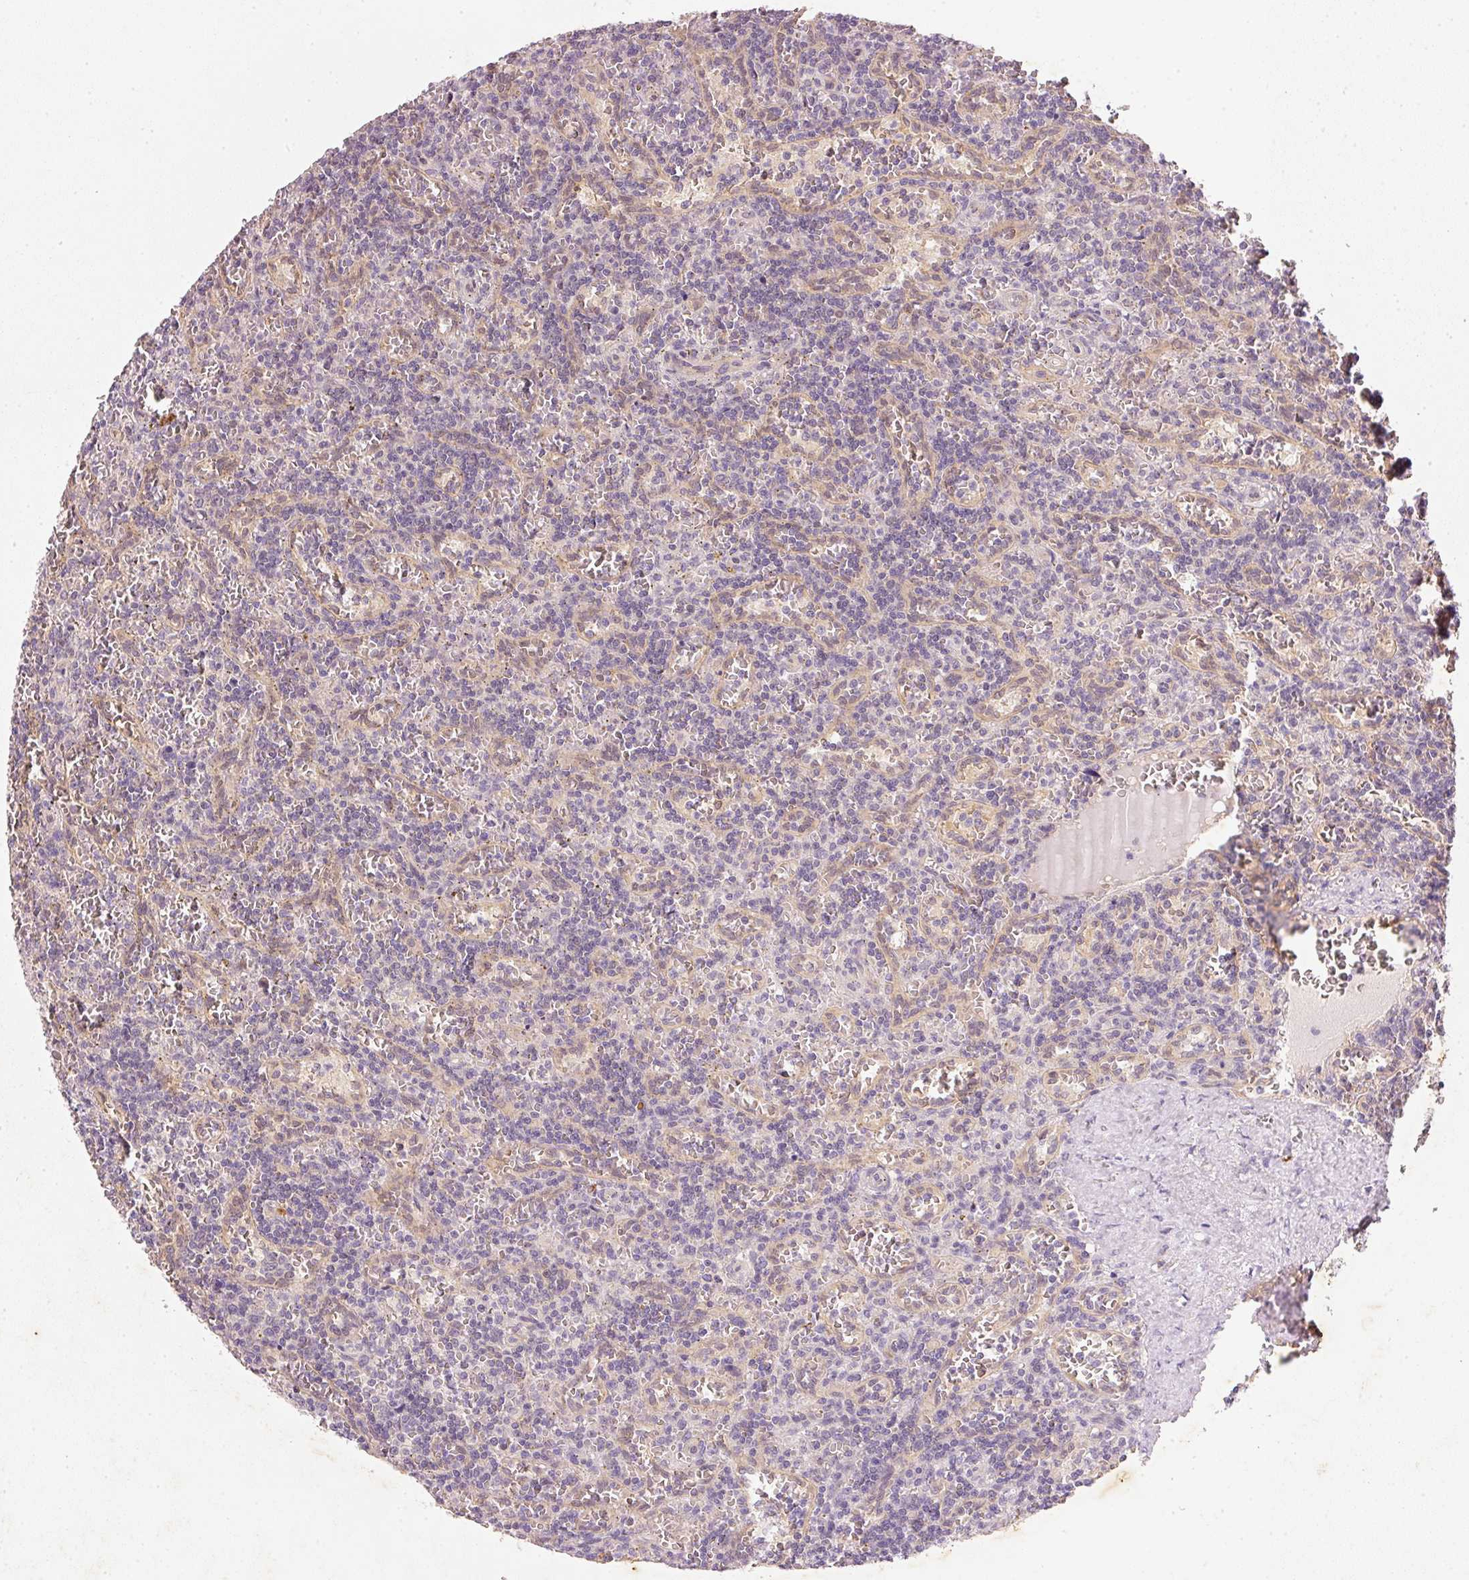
{"staining": {"intensity": "negative", "quantity": "none", "location": "none"}, "tissue": "lymphoma", "cell_type": "Tumor cells", "image_type": "cancer", "snomed": [{"axis": "morphology", "description": "Malignant lymphoma, non-Hodgkin's type, Low grade"}, {"axis": "topography", "description": "Spleen"}], "caption": "This is a micrograph of immunohistochemistry staining of malignant lymphoma, non-Hodgkin's type (low-grade), which shows no positivity in tumor cells.", "gene": "RGL2", "patient": {"sex": "male", "age": 73}}